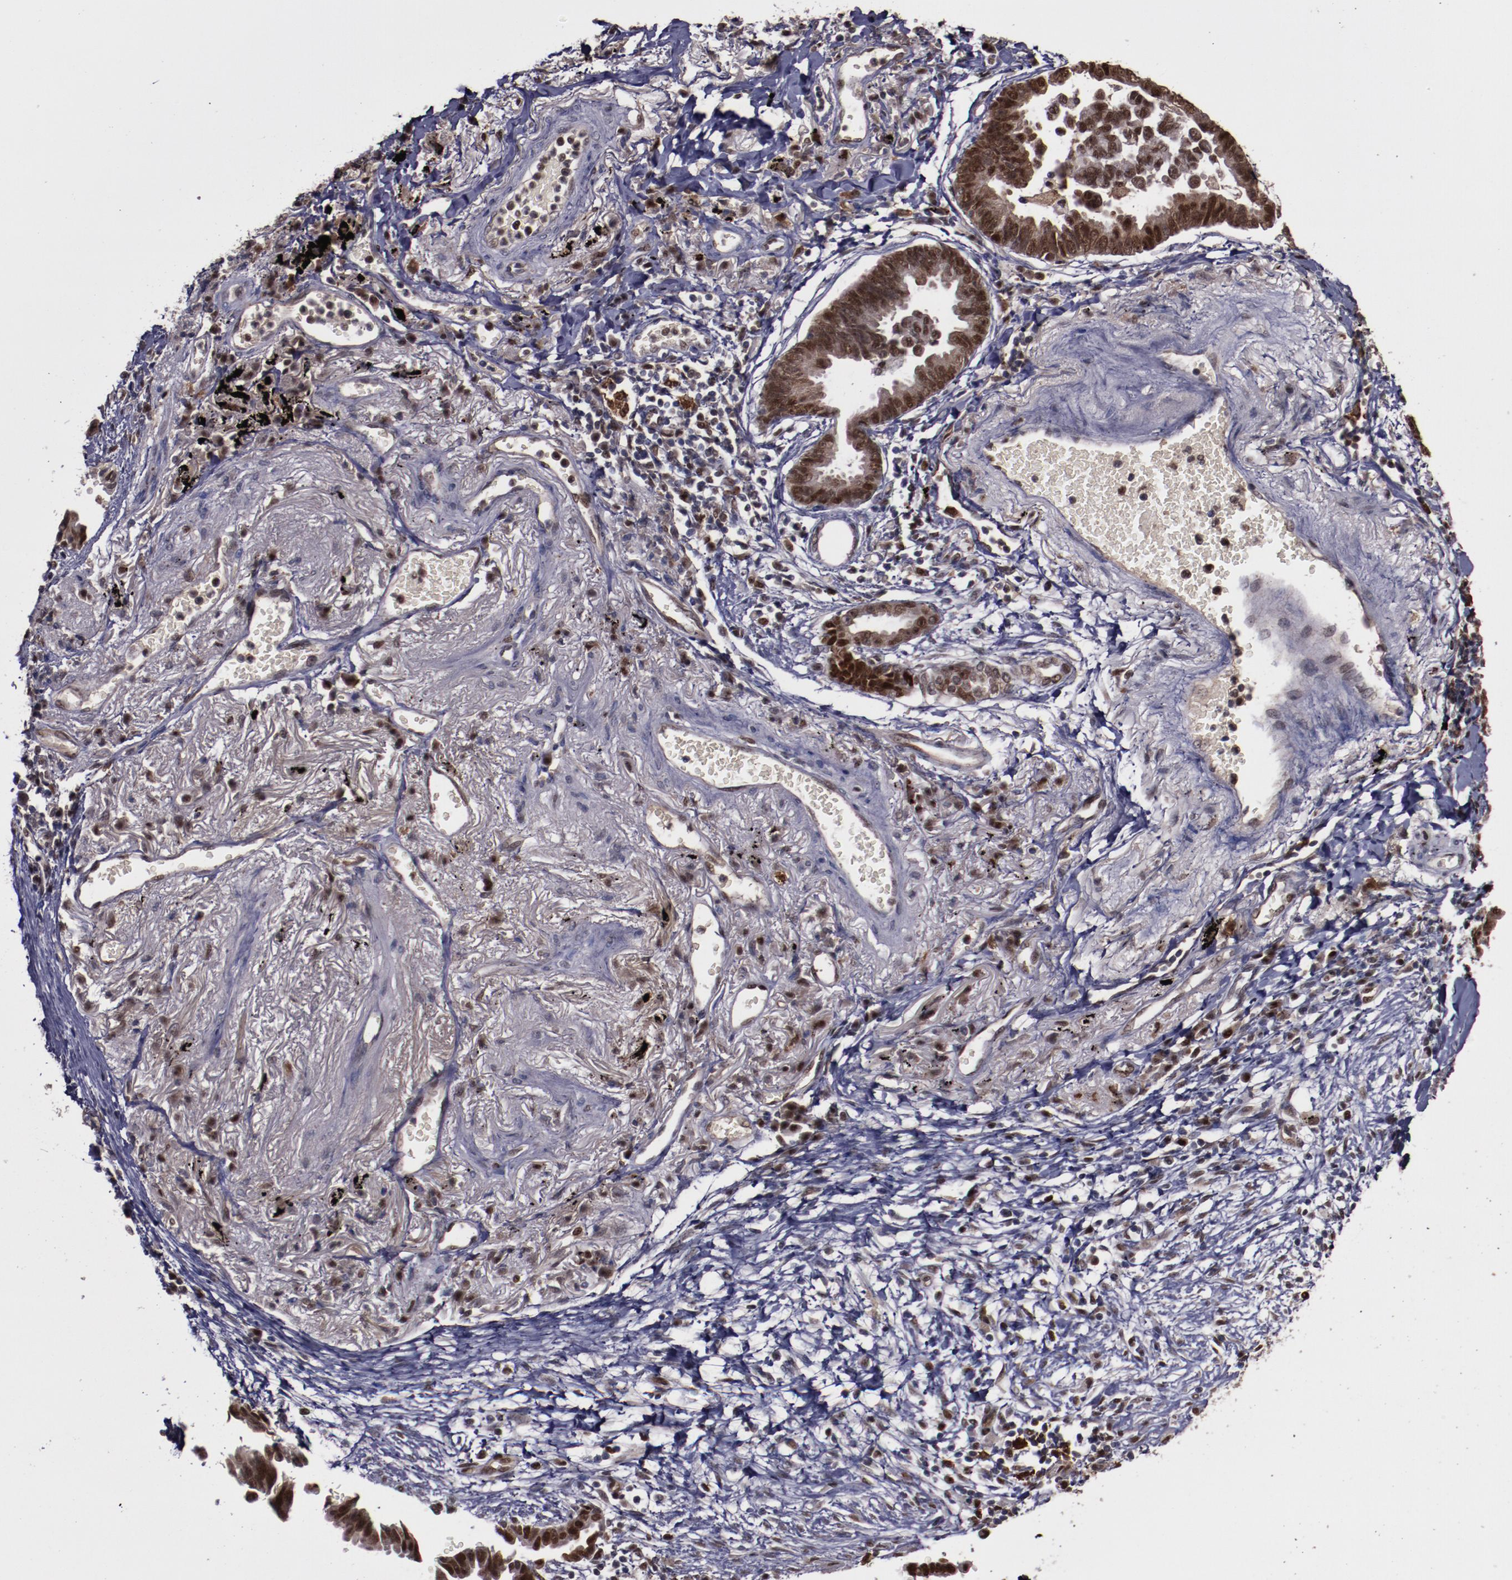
{"staining": {"intensity": "strong", "quantity": ">75%", "location": "cytoplasmic/membranous,nuclear"}, "tissue": "lung cancer", "cell_type": "Tumor cells", "image_type": "cancer", "snomed": [{"axis": "morphology", "description": "Adenocarcinoma, NOS"}, {"axis": "topography", "description": "Lung"}], "caption": "Adenocarcinoma (lung) stained for a protein (brown) exhibits strong cytoplasmic/membranous and nuclear positive positivity in about >75% of tumor cells.", "gene": "CHEK2", "patient": {"sex": "female", "age": 64}}